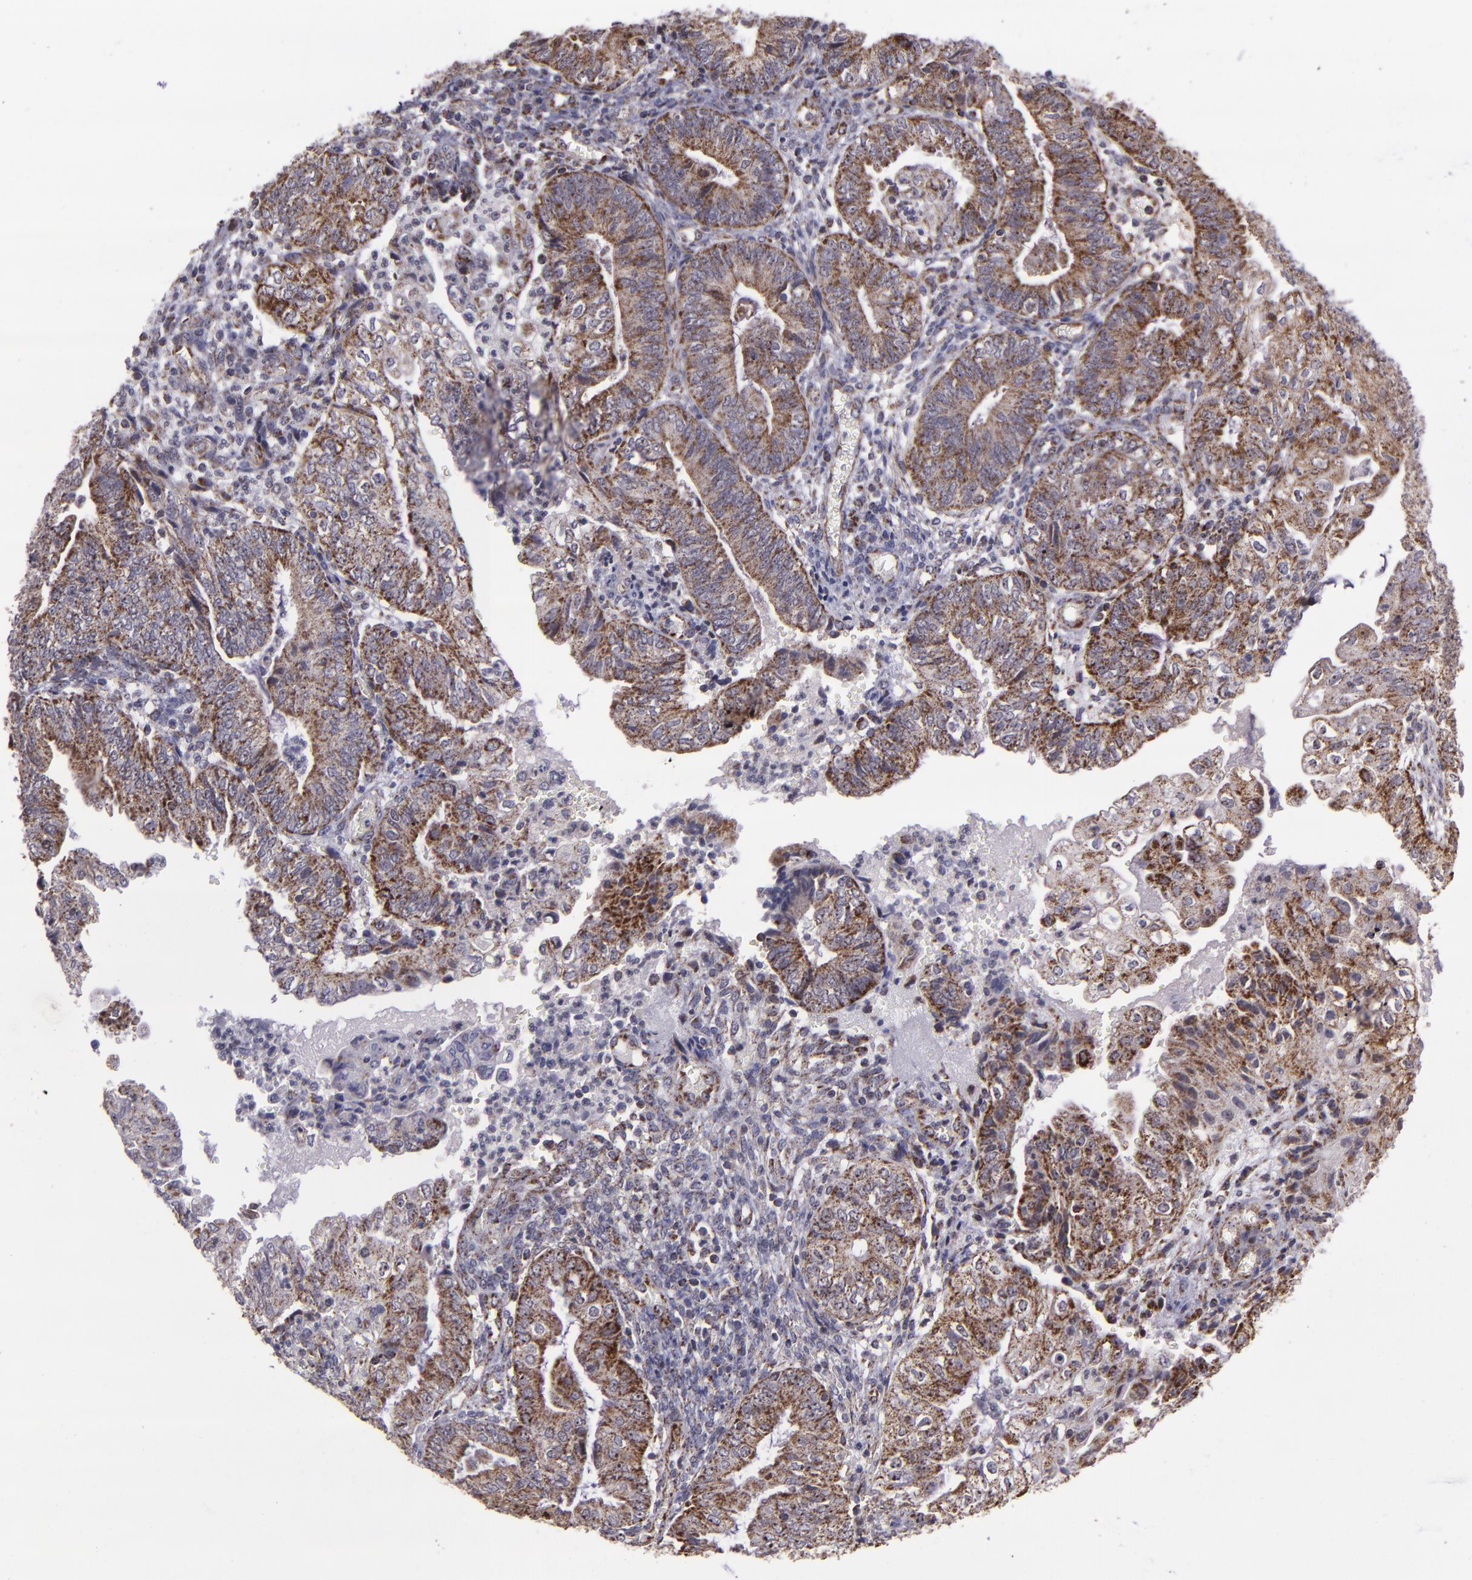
{"staining": {"intensity": "moderate", "quantity": ">75%", "location": "cytoplasmic/membranous"}, "tissue": "endometrial cancer", "cell_type": "Tumor cells", "image_type": "cancer", "snomed": [{"axis": "morphology", "description": "Adenocarcinoma, NOS"}, {"axis": "topography", "description": "Endometrium"}], "caption": "Human endometrial cancer (adenocarcinoma) stained for a protein (brown) demonstrates moderate cytoplasmic/membranous positive staining in about >75% of tumor cells.", "gene": "LONP1", "patient": {"sex": "female", "age": 55}}